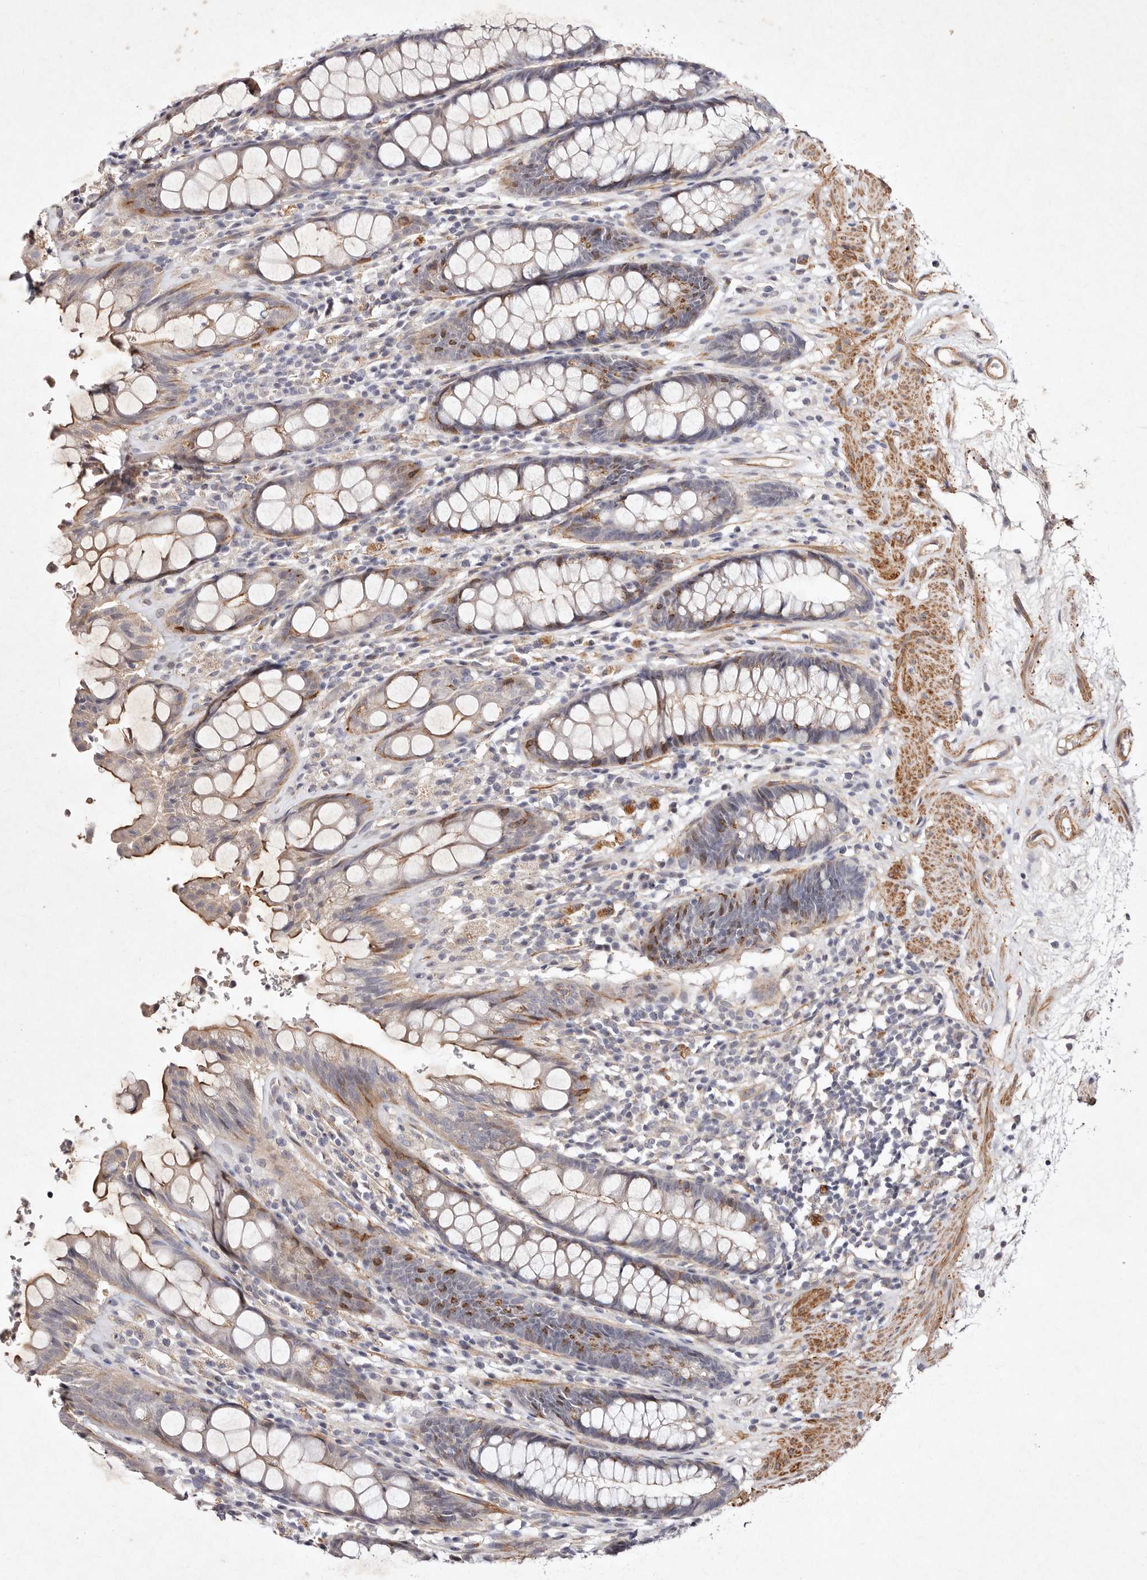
{"staining": {"intensity": "moderate", "quantity": "<25%", "location": "cytoplasmic/membranous"}, "tissue": "rectum", "cell_type": "Glandular cells", "image_type": "normal", "snomed": [{"axis": "morphology", "description": "Normal tissue, NOS"}, {"axis": "topography", "description": "Rectum"}], "caption": "This image displays immunohistochemistry (IHC) staining of normal rectum, with low moderate cytoplasmic/membranous staining in about <25% of glandular cells.", "gene": "MTMR11", "patient": {"sex": "male", "age": 64}}